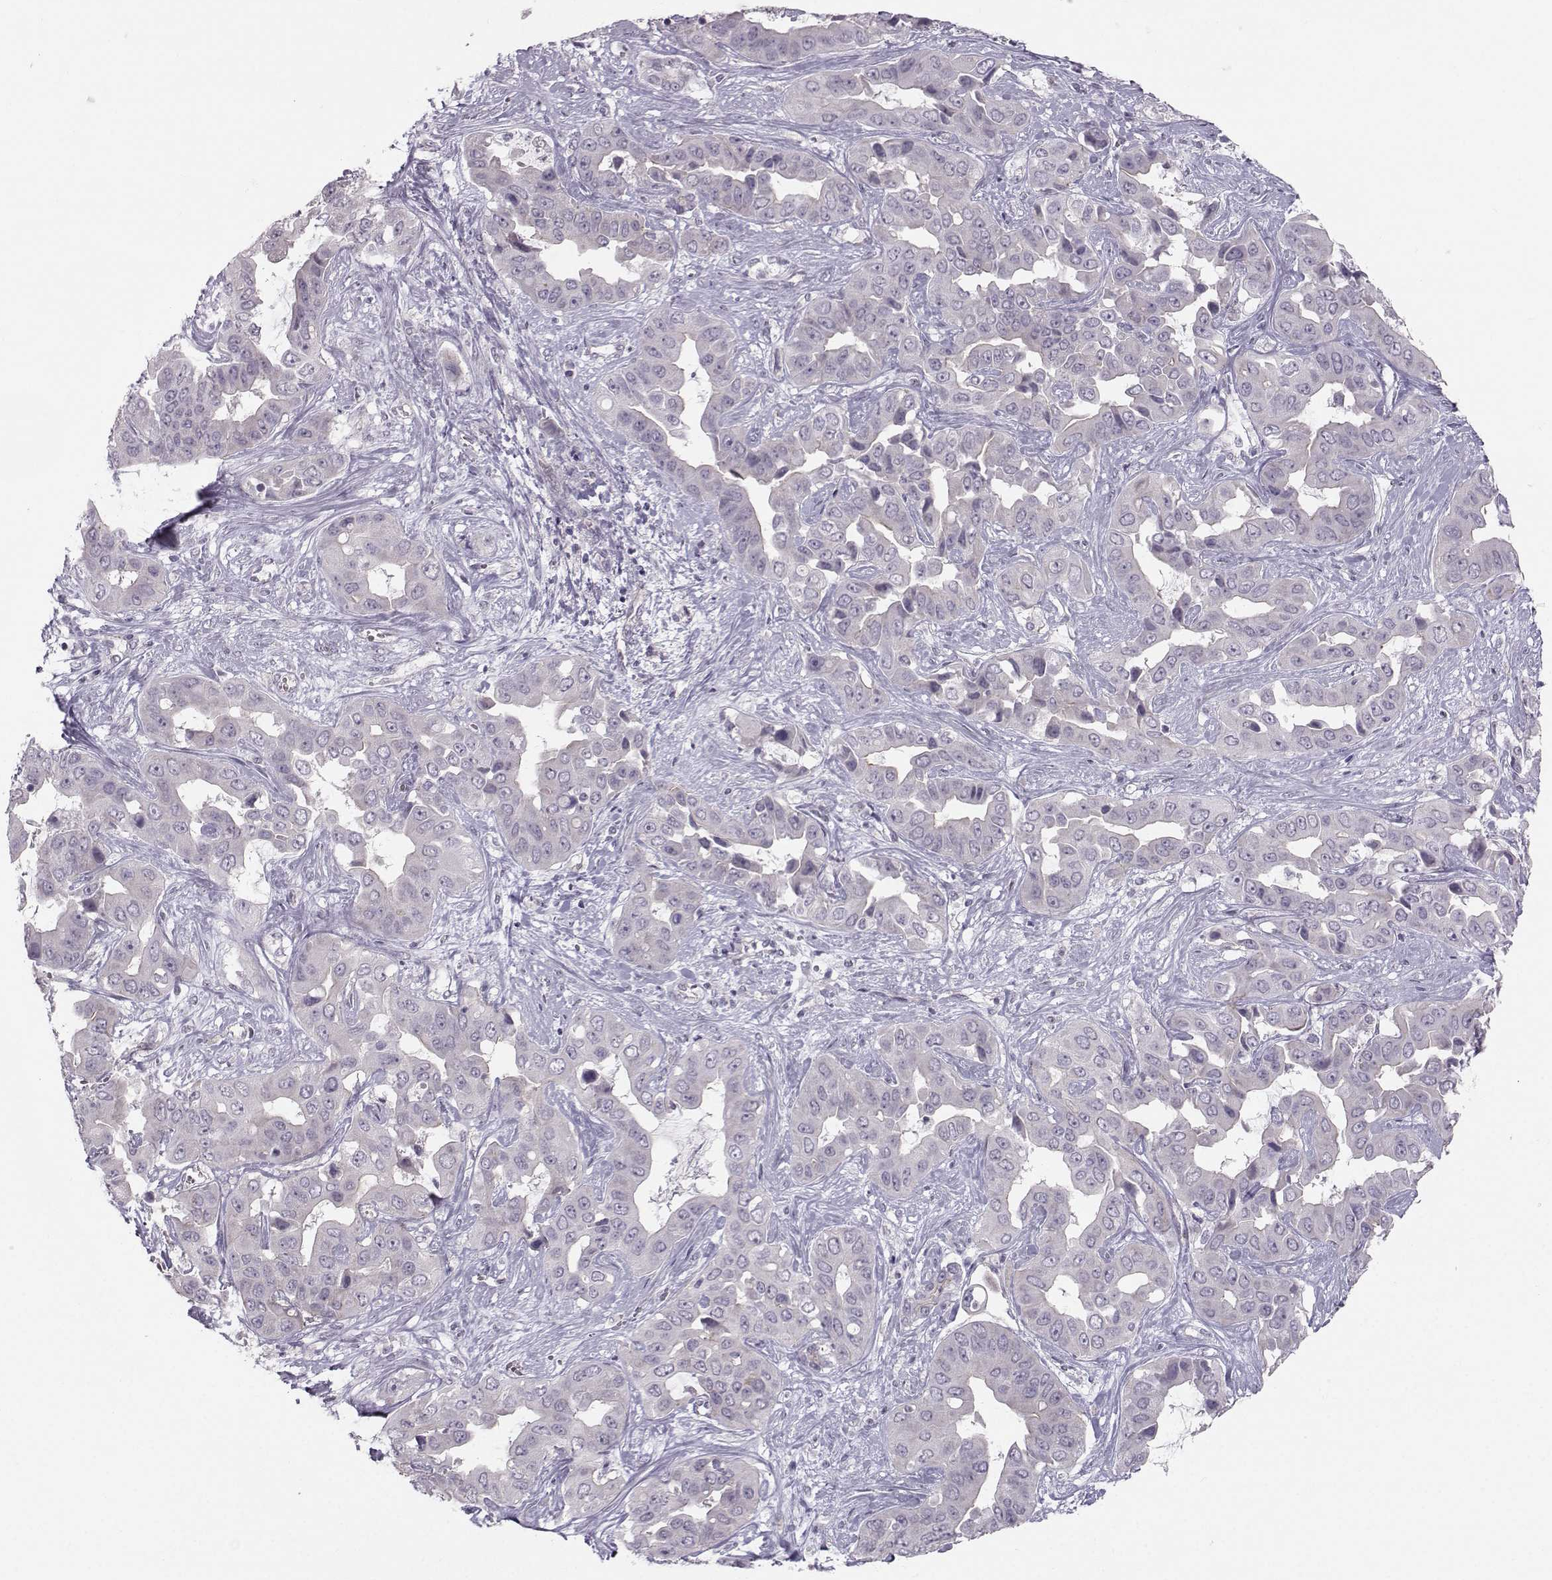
{"staining": {"intensity": "negative", "quantity": "none", "location": "none"}, "tissue": "liver cancer", "cell_type": "Tumor cells", "image_type": "cancer", "snomed": [{"axis": "morphology", "description": "Cholangiocarcinoma"}, {"axis": "topography", "description": "Liver"}], "caption": "Cholangiocarcinoma (liver) was stained to show a protein in brown. There is no significant positivity in tumor cells.", "gene": "MAST1", "patient": {"sex": "female", "age": 52}}